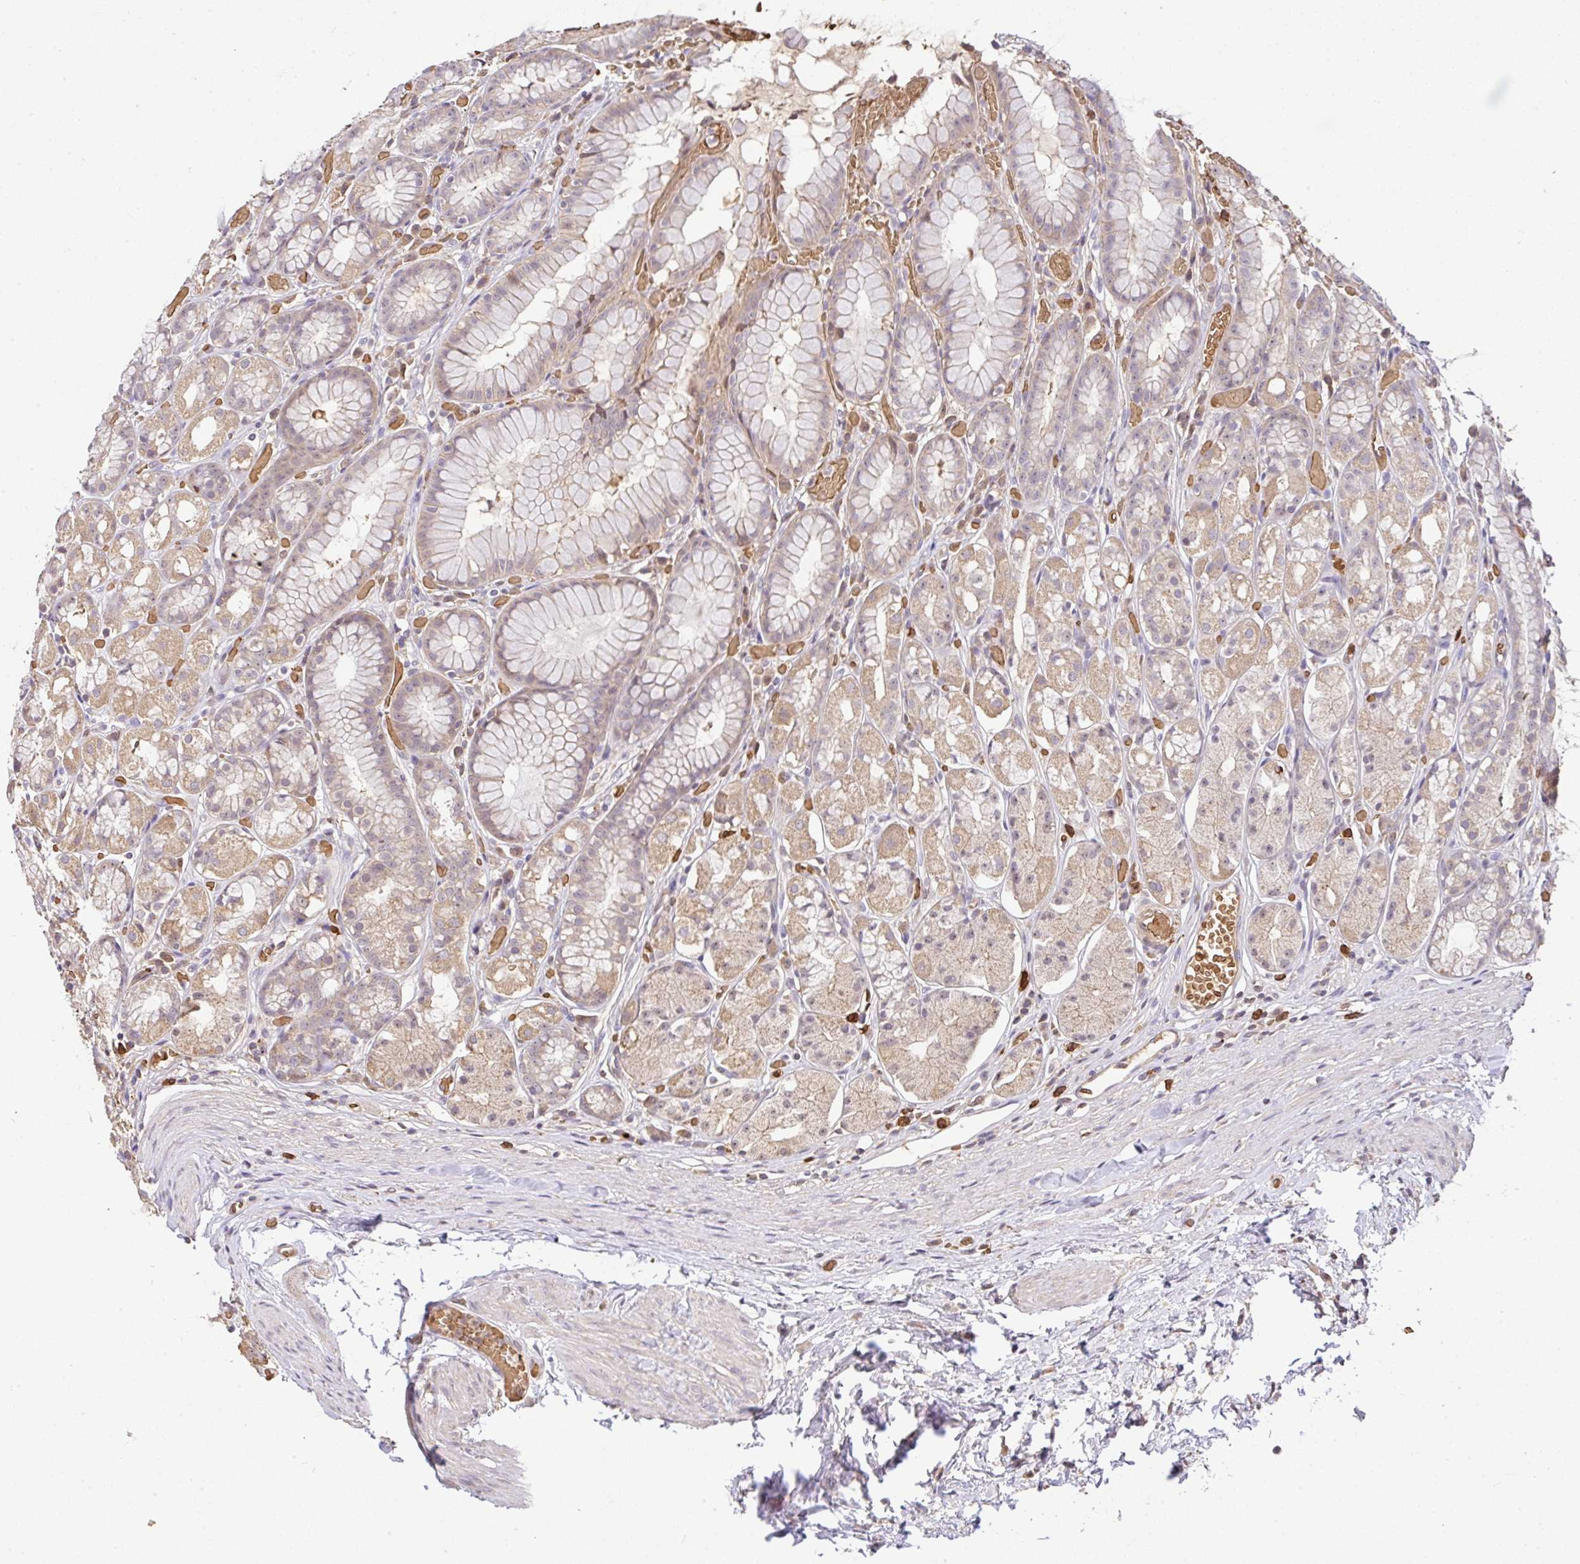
{"staining": {"intensity": "weak", "quantity": ">75%", "location": "cytoplasmic/membranous"}, "tissue": "stomach", "cell_type": "Glandular cells", "image_type": "normal", "snomed": [{"axis": "morphology", "description": "Normal tissue, NOS"}, {"axis": "topography", "description": "Smooth muscle"}, {"axis": "topography", "description": "Stomach"}], "caption": "IHC staining of normal stomach, which shows low levels of weak cytoplasmic/membranous expression in approximately >75% of glandular cells indicating weak cytoplasmic/membranous protein staining. The staining was performed using DAB (3,3'-diaminobenzidine) (brown) for protein detection and nuclei were counterstained in hematoxylin (blue).", "gene": "C1QTNF9B", "patient": {"sex": "male", "age": 70}}